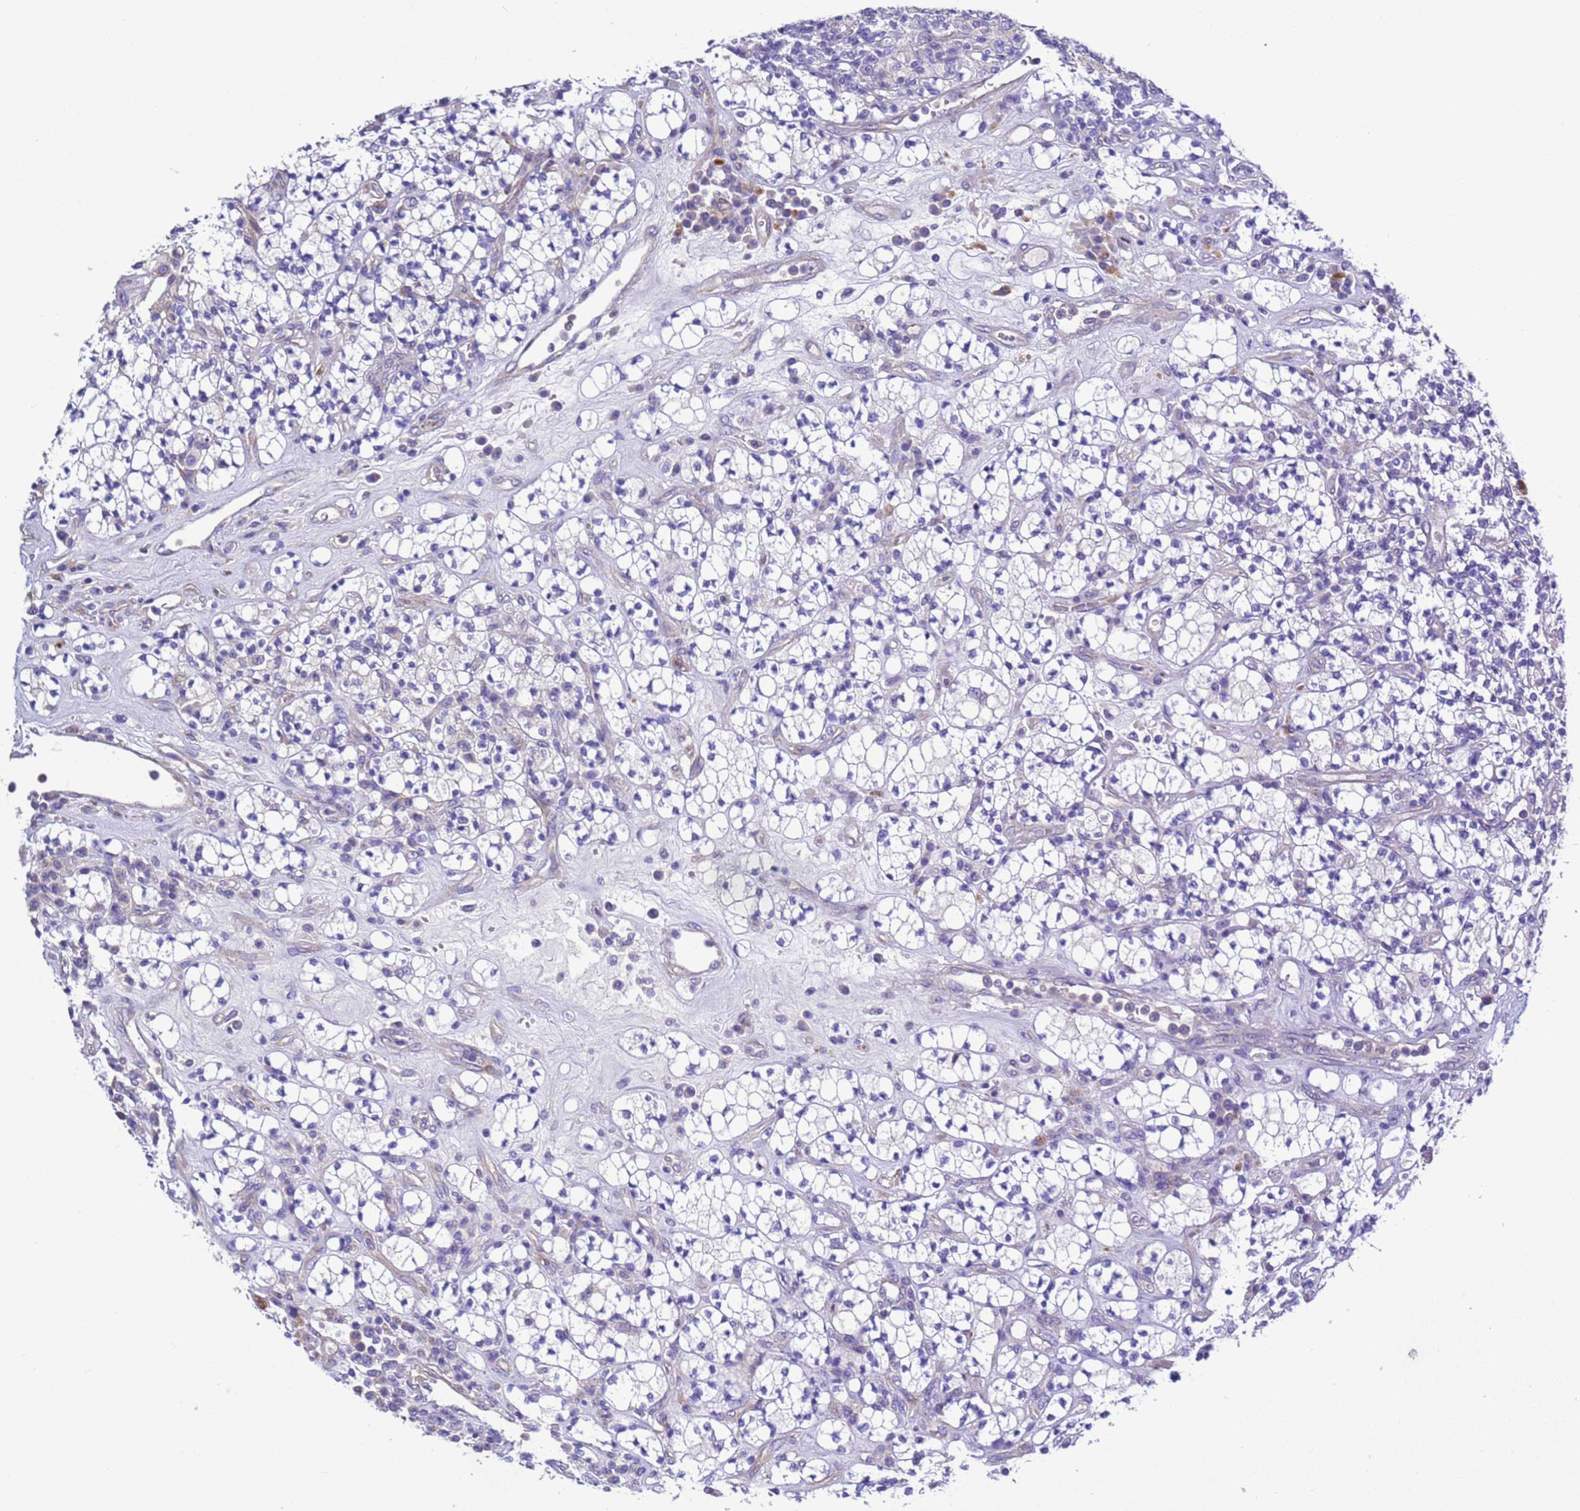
{"staining": {"intensity": "negative", "quantity": "none", "location": "none"}, "tissue": "renal cancer", "cell_type": "Tumor cells", "image_type": "cancer", "snomed": [{"axis": "morphology", "description": "Adenocarcinoma, NOS"}, {"axis": "topography", "description": "Kidney"}], "caption": "Immunohistochemistry photomicrograph of neoplastic tissue: adenocarcinoma (renal) stained with DAB (3,3'-diaminobenzidine) reveals no significant protein expression in tumor cells.", "gene": "KICS2", "patient": {"sex": "male", "age": 77}}